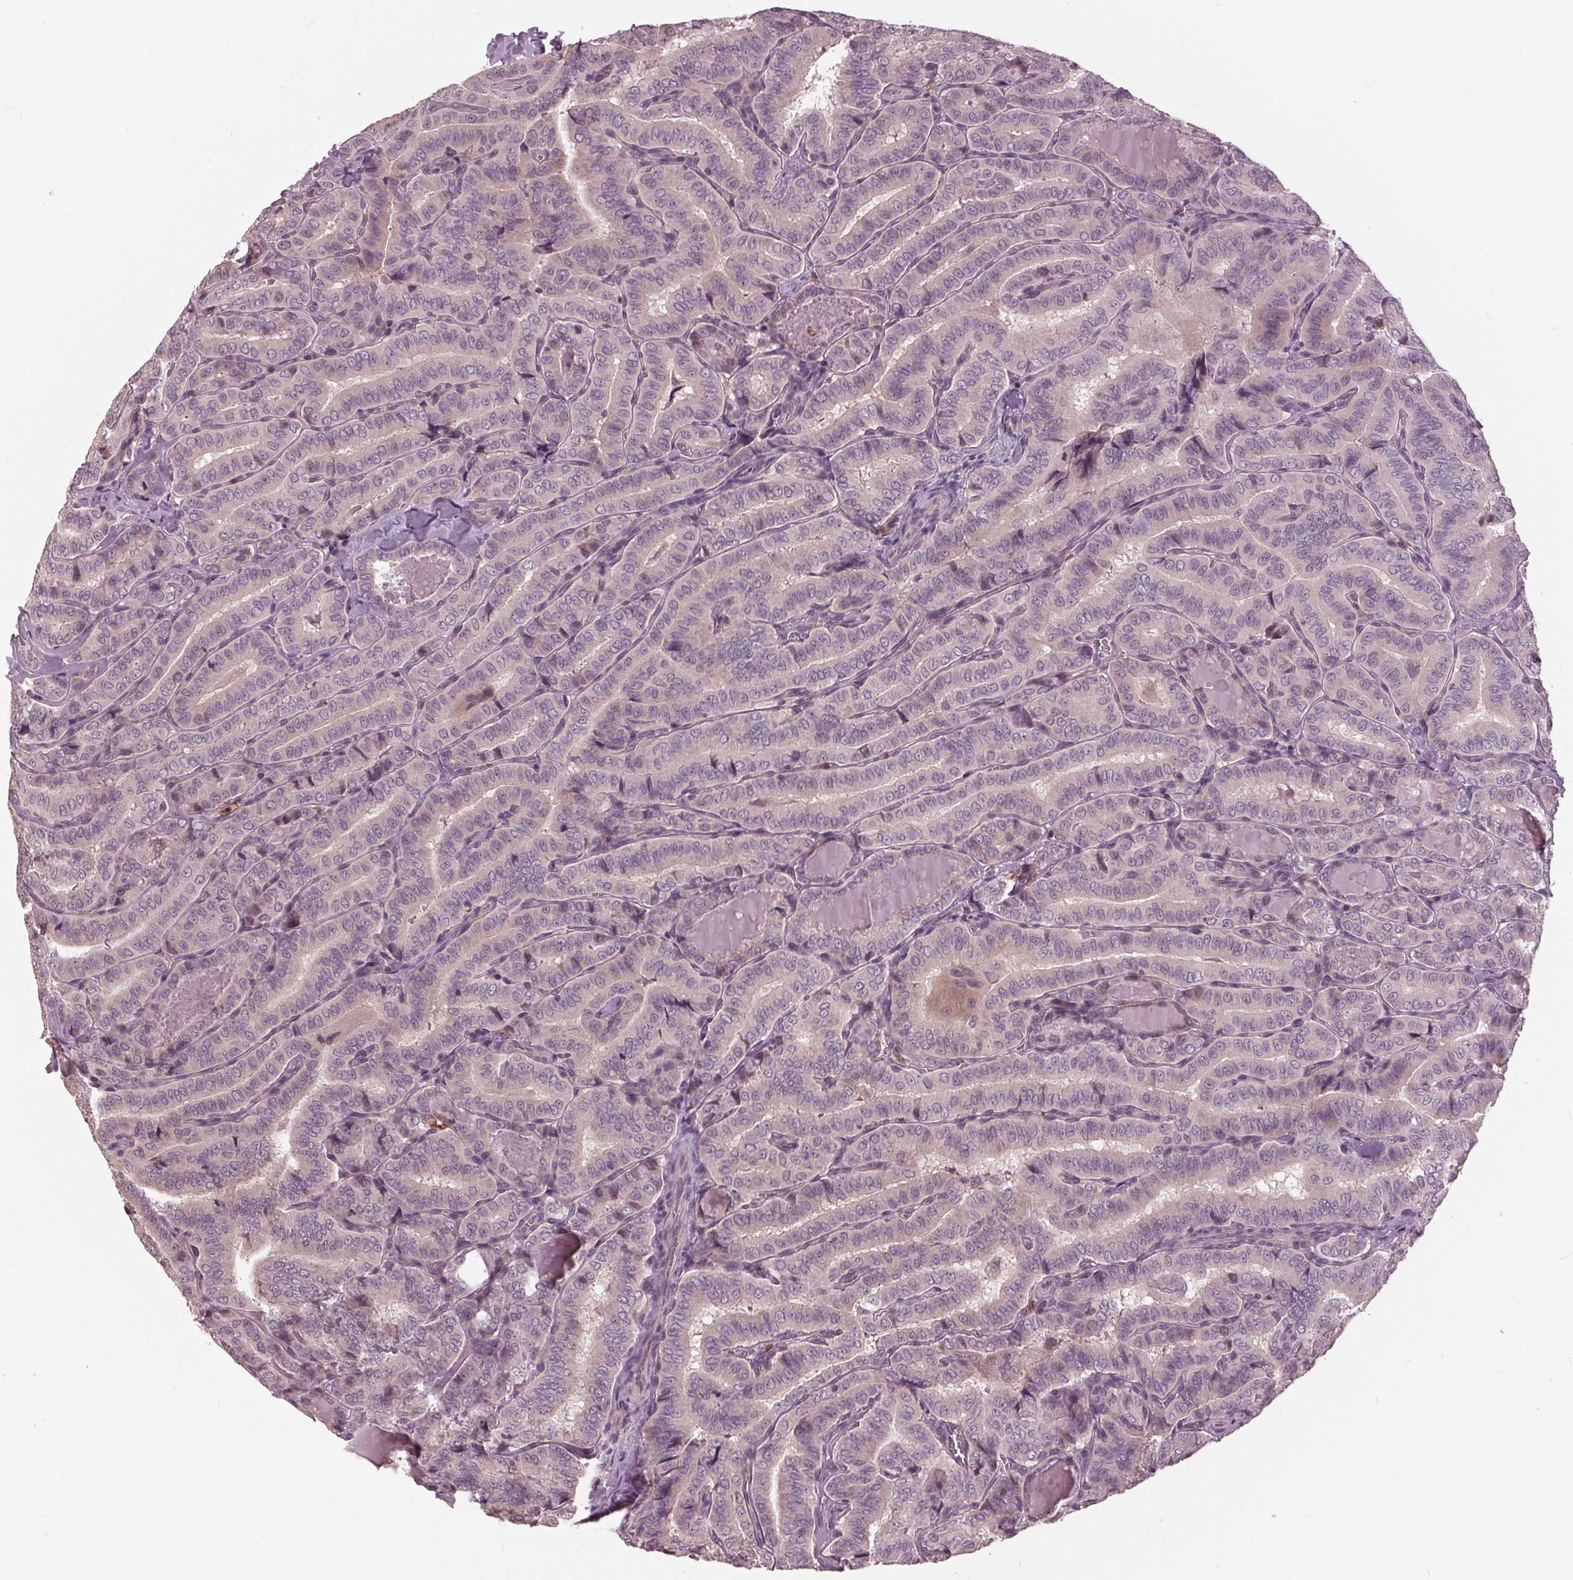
{"staining": {"intensity": "negative", "quantity": "none", "location": "none"}, "tissue": "thyroid cancer", "cell_type": "Tumor cells", "image_type": "cancer", "snomed": [{"axis": "morphology", "description": "Papillary adenocarcinoma, NOS"}, {"axis": "morphology", "description": "Papillary adenoma metastatic"}, {"axis": "topography", "description": "Thyroid gland"}], "caption": "This is a photomicrograph of IHC staining of thyroid papillary adenoma metastatic, which shows no staining in tumor cells. (DAB IHC, high magnification).", "gene": "SIGLEC6", "patient": {"sex": "female", "age": 50}}